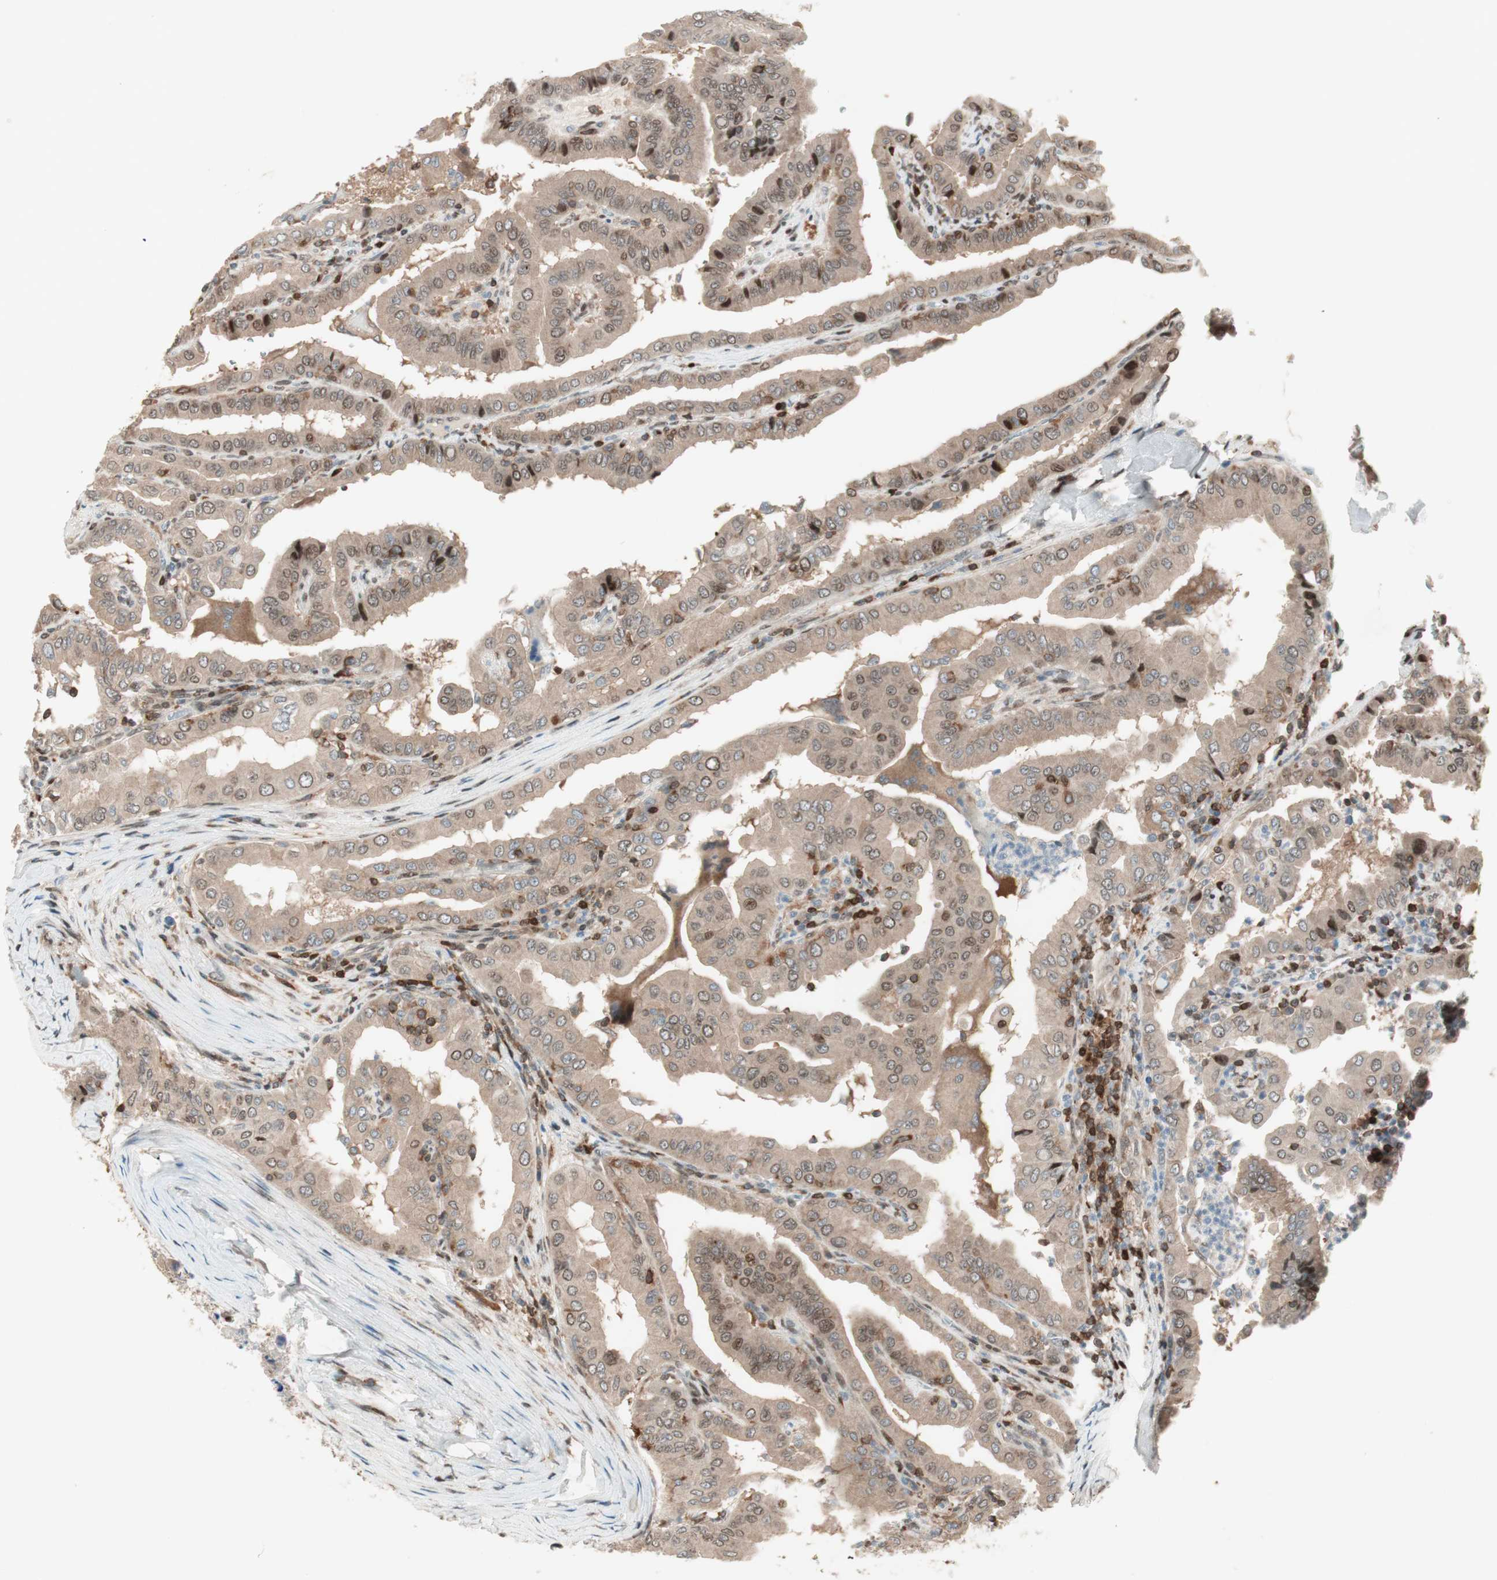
{"staining": {"intensity": "moderate", "quantity": ">75%", "location": "cytoplasmic/membranous,nuclear"}, "tissue": "thyroid cancer", "cell_type": "Tumor cells", "image_type": "cancer", "snomed": [{"axis": "morphology", "description": "Papillary adenocarcinoma, NOS"}, {"axis": "topography", "description": "Thyroid gland"}], "caption": "Thyroid cancer stained for a protein displays moderate cytoplasmic/membranous and nuclear positivity in tumor cells.", "gene": "BIN1", "patient": {"sex": "male", "age": 33}}